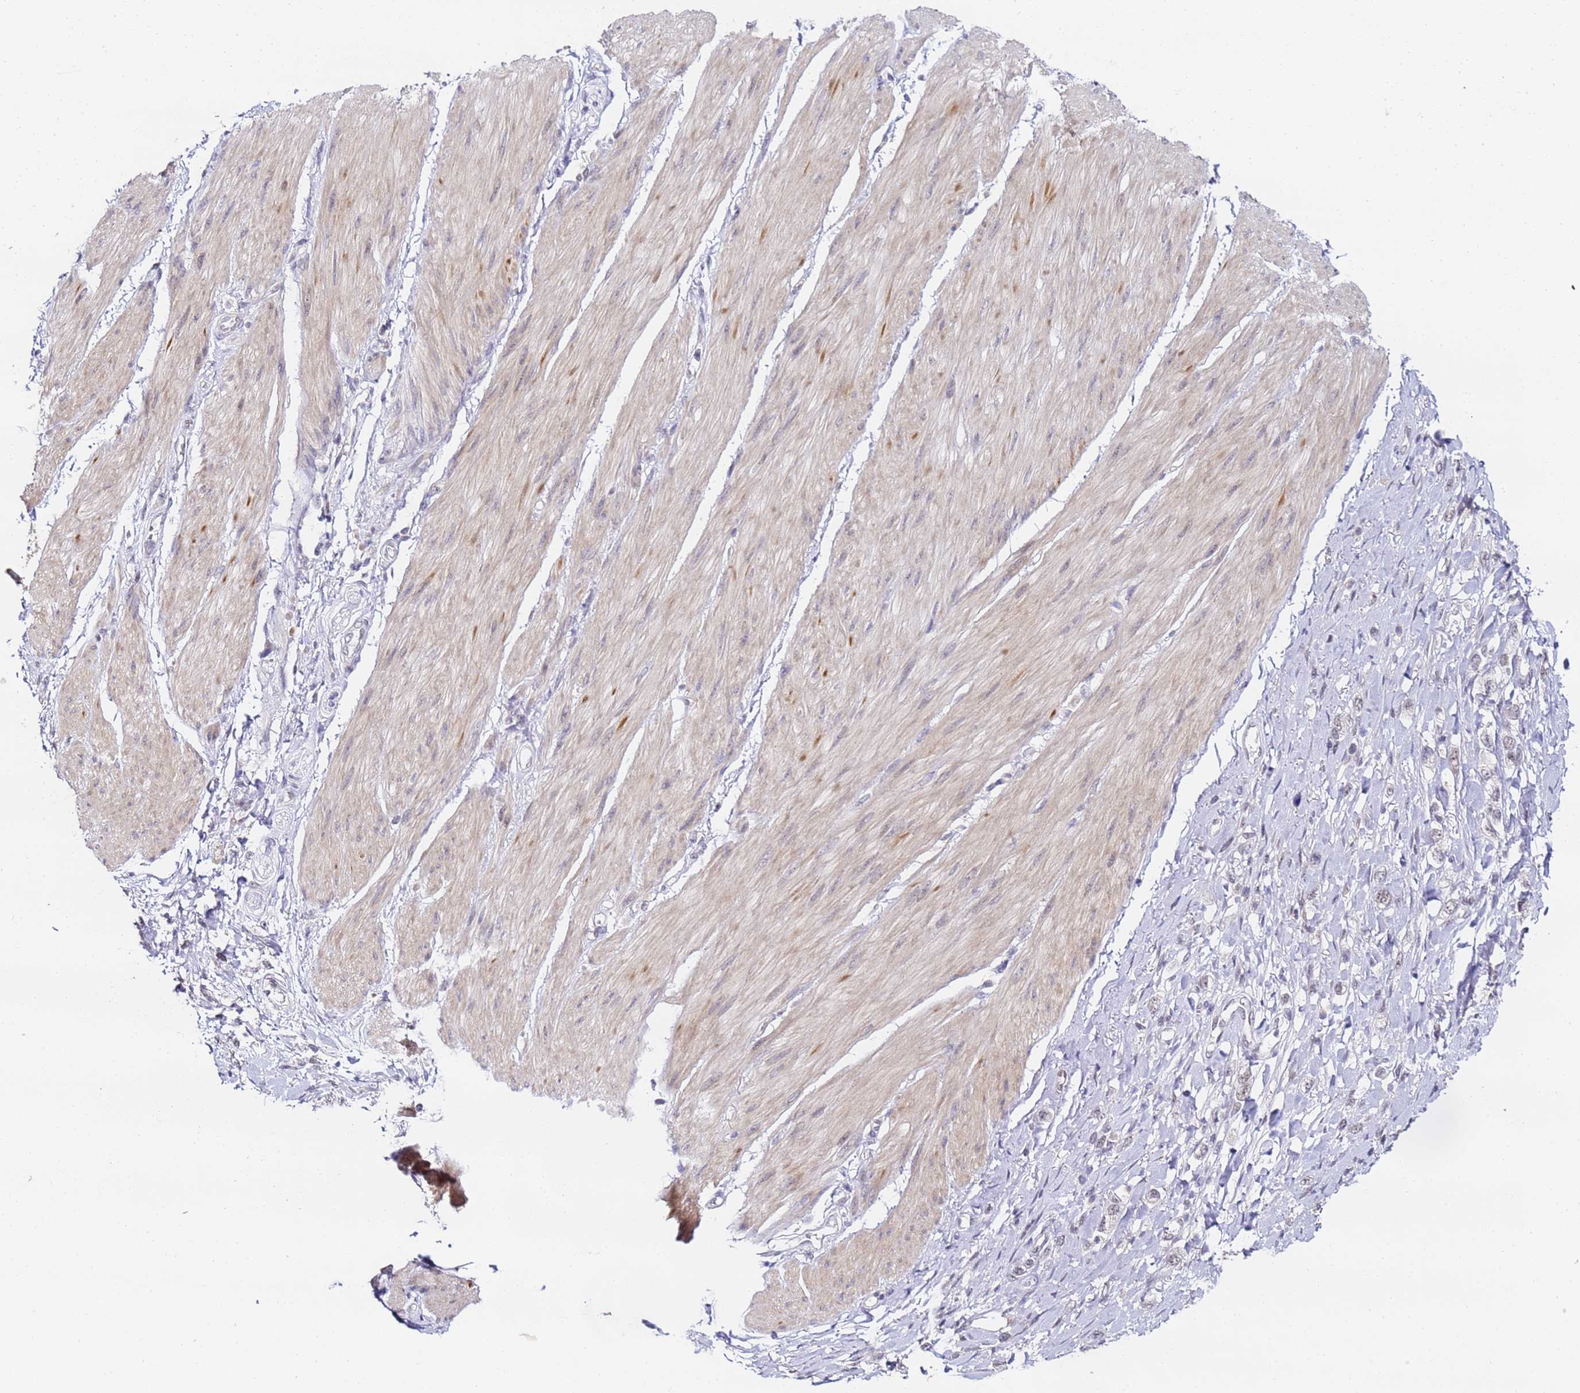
{"staining": {"intensity": "weak", "quantity": "<25%", "location": "nuclear"}, "tissue": "stomach cancer", "cell_type": "Tumor cells", "image_type": "cancer", "snomed": [{"axis": "morphology", "description": "Adenocarcinoma, NOS"}, {"axis": "topography", "description": "Stomach"}], "caption": "Immunohistochemical staining of stomach cancer exhibits no significant staining in tumor cells.", "gene": "LSM3", "patient": {"sex": "female", "age": 65}}